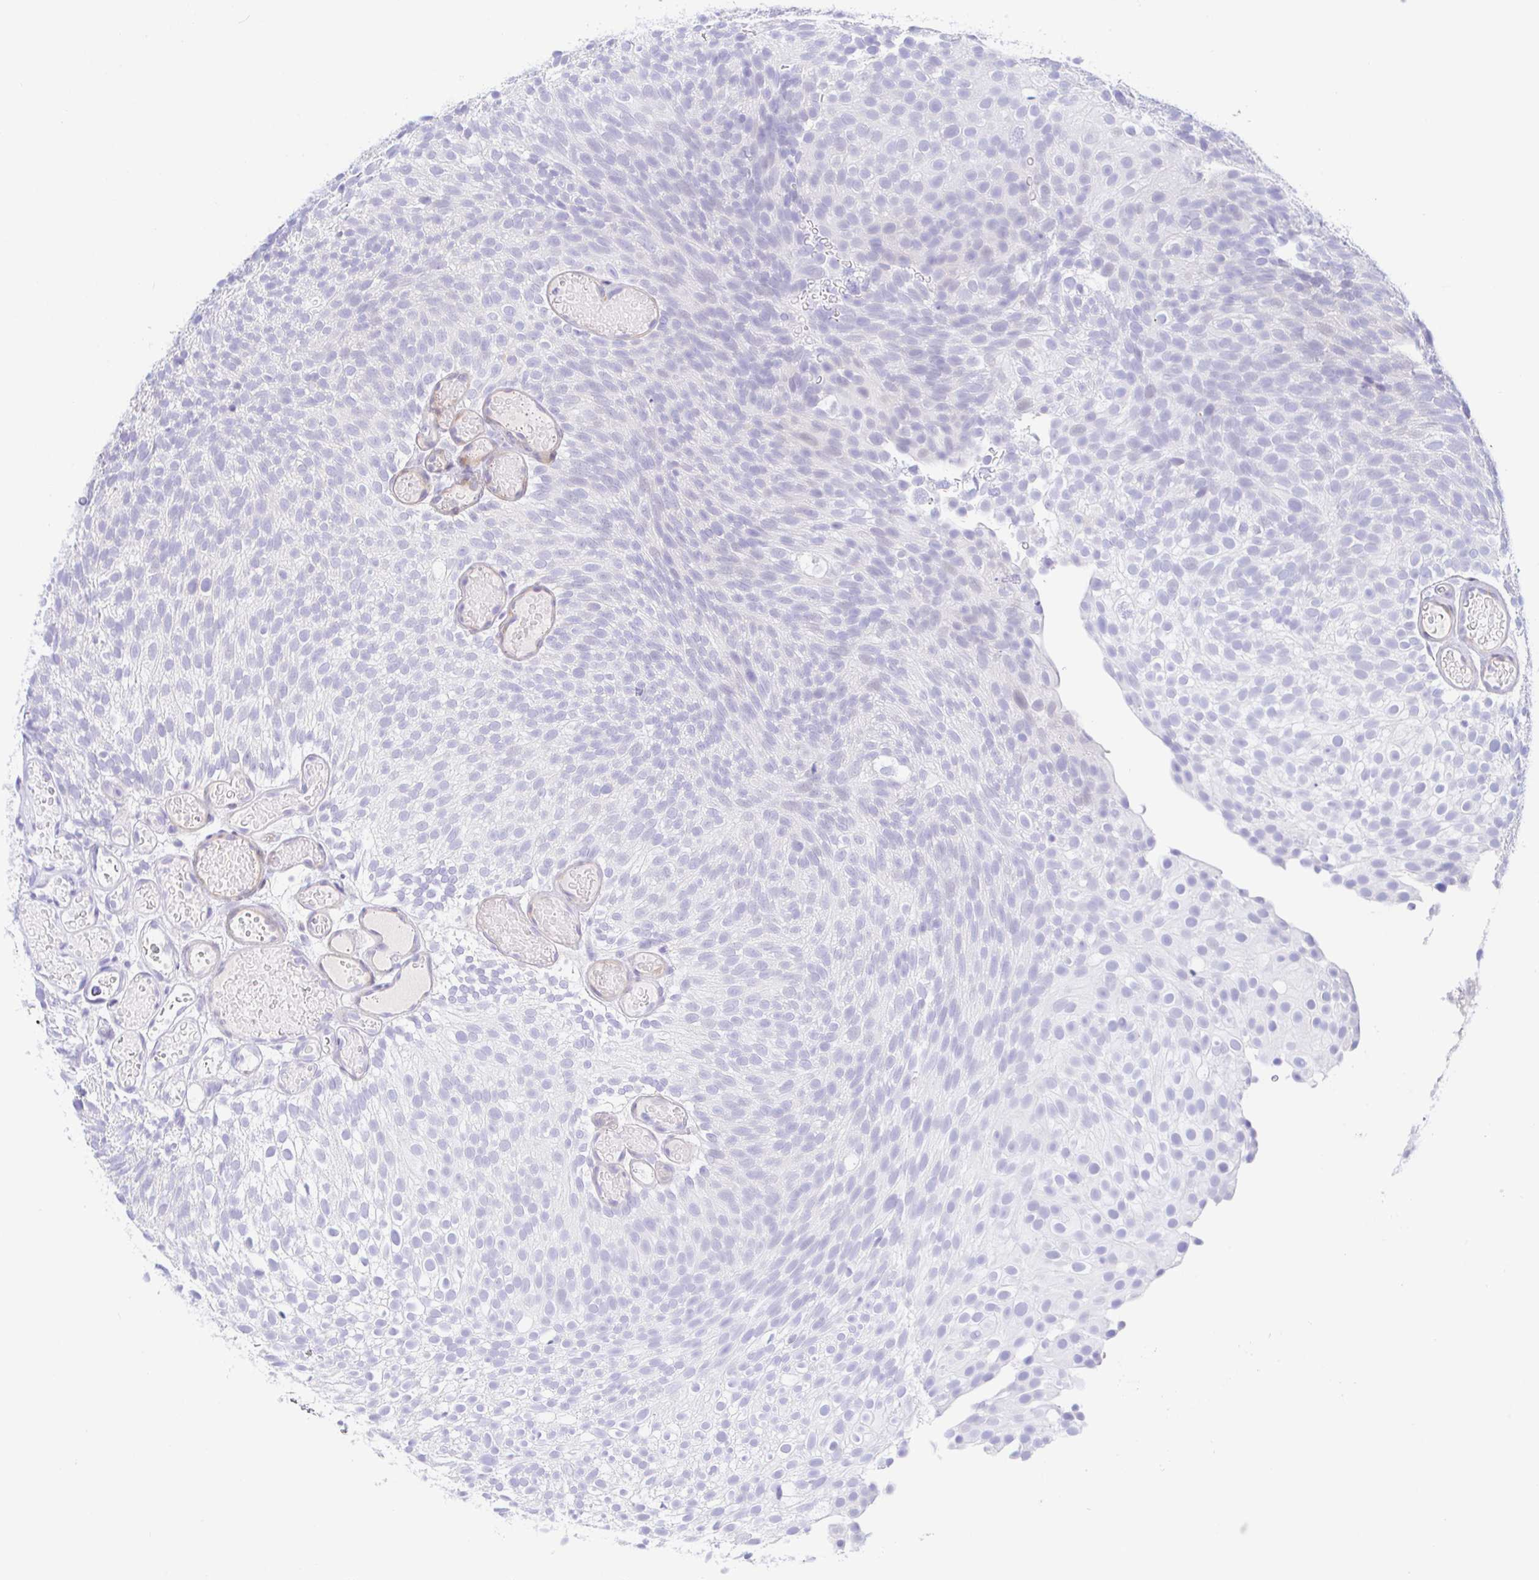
{"staining": {"intensity": "negative", "quantity": "none", "location": "none"}, "tissue": "urothelial cancer", "cell_type": "Tumor cells", "image_type": "cancer", "snomed": [{"axis": "morphology", "description": "Urothelial carcinoma, Low grade"}, {"axis": "topography", "description": "Urinary bladder"}], "caption": "Protein analysis of urothelial cancer demonstrates no significant staining in tumor cells.", "gene": "PINLYP", "patient": {"sex": "male", "age": 78}}